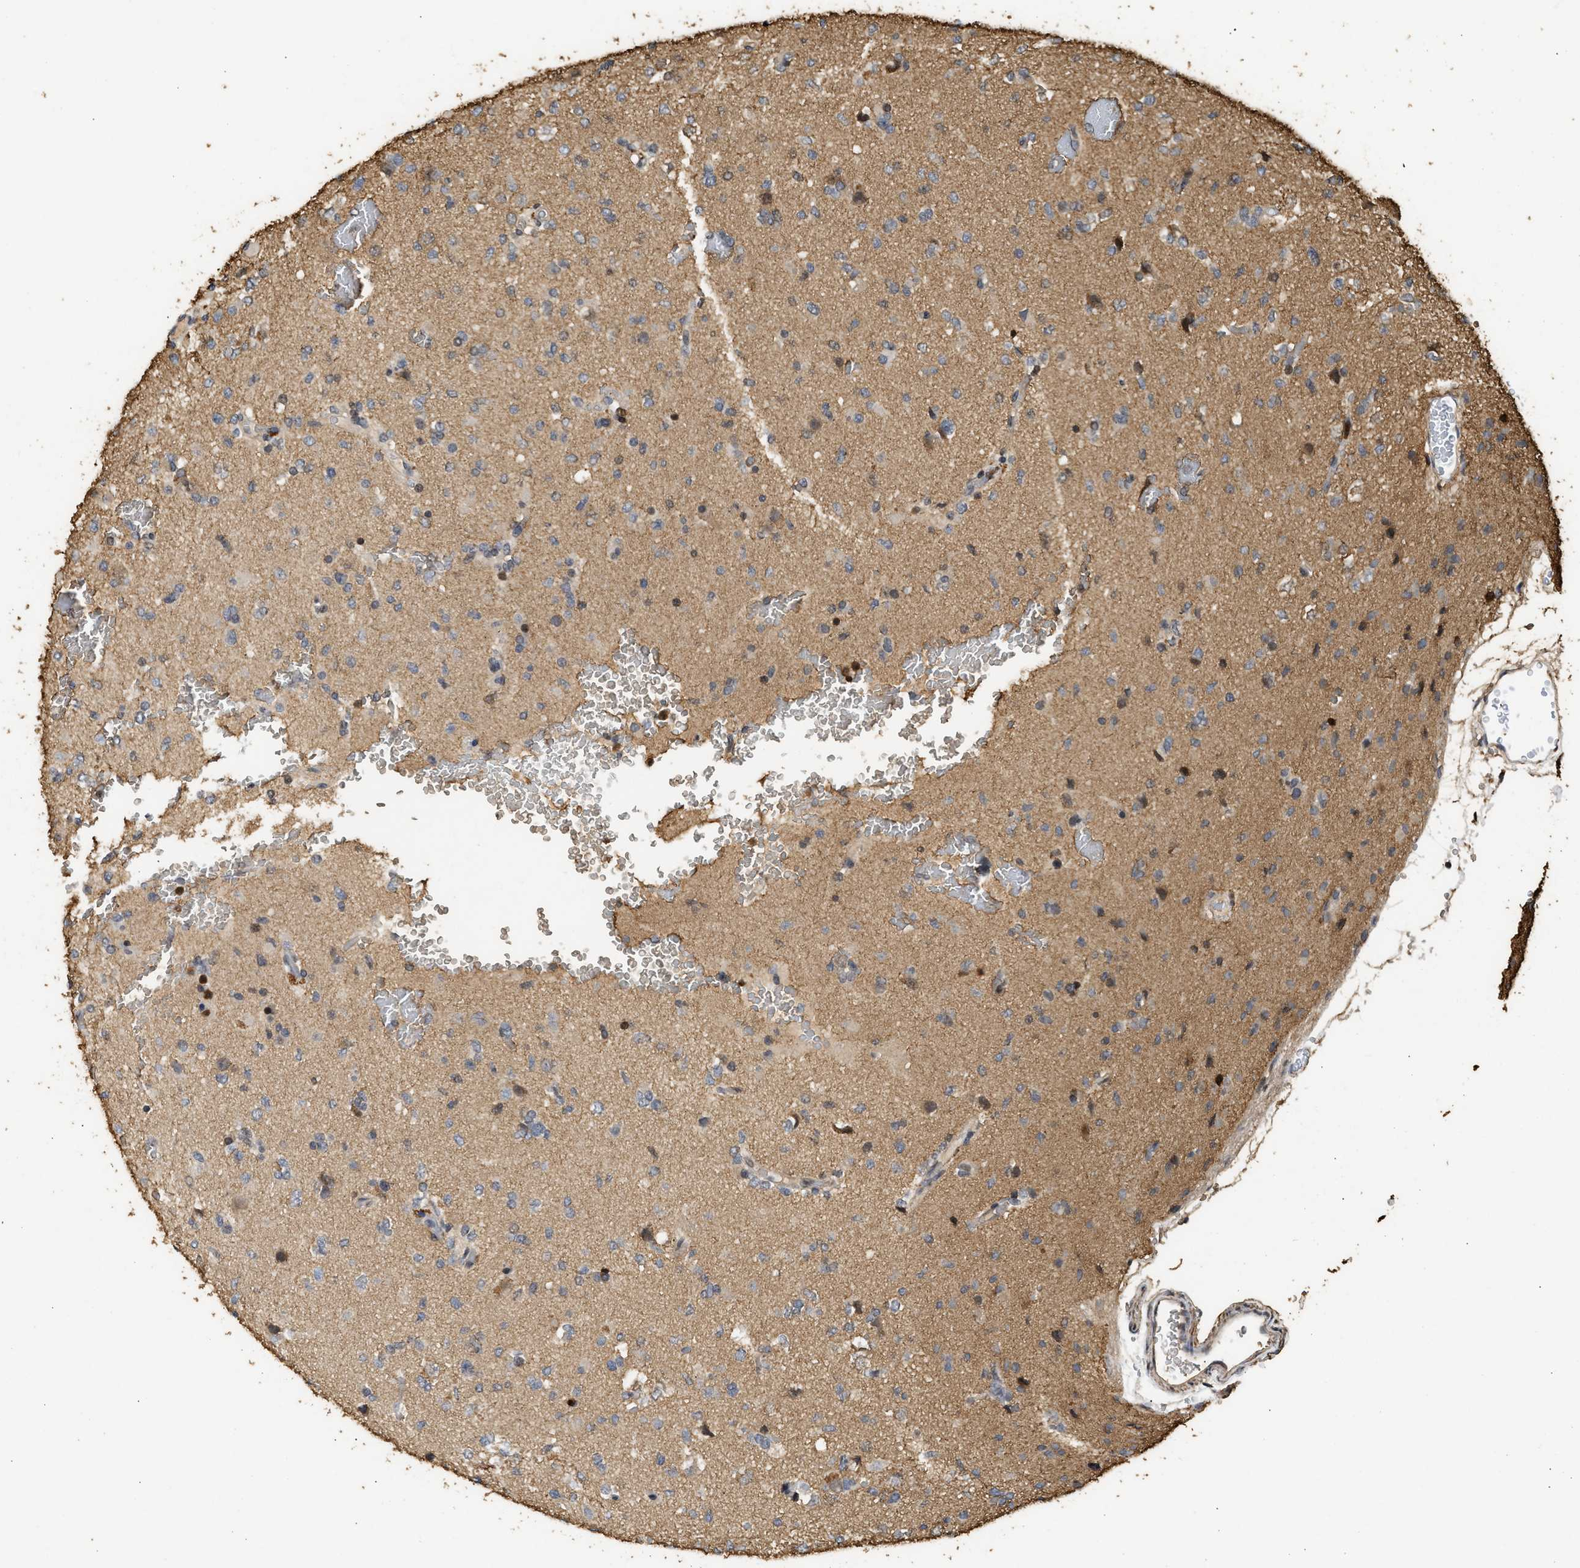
{"staining": {"intensity": "weak", "quantity": "<25%", "location": "cytoplasmic/membranous,nuclear"}, "tissue": "glioma", "cell_type": "Tumor cells", "image_type": "cancer", "snomed": [{"axis": "morphology", "description": "Glioma, malignant, Low grade"}, {"axis": "topography", "description": "Brain"}], "caption": "IHC image of neoplastic tissue: human glioma stained with DAB demonstrates no significant protein staining in tumor cells.", "gene": "ENSG00000142539", "patient": {"sex": "female", "age": 22}}